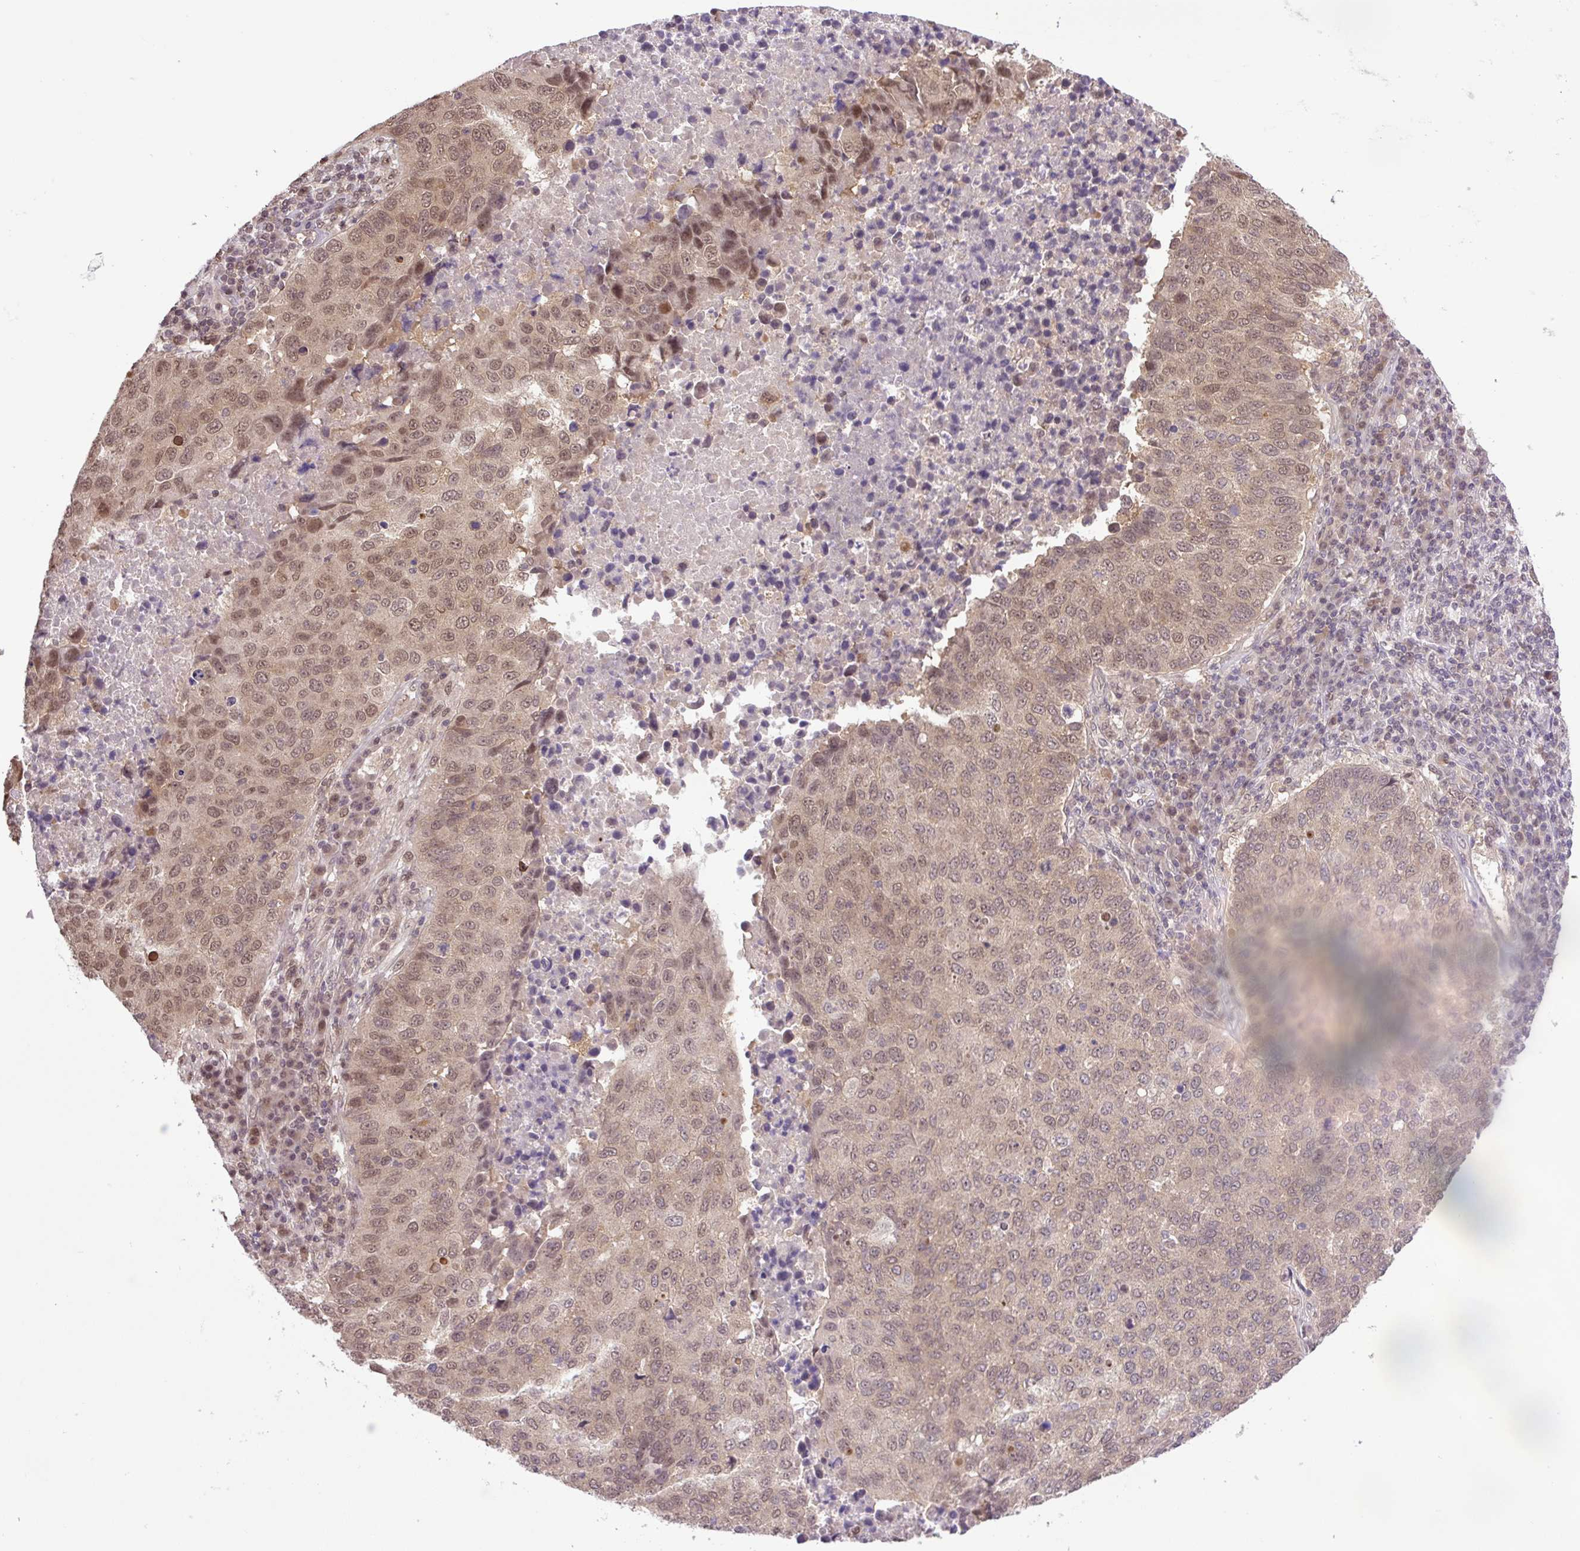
{"staining": {"intensity": "weak", "quantity": ">75%", "location": "cytoplasmic/membranous,nuclear"}, "tissue": "lung cancer", "cell_type": "Tumor cells", "image_type": "cancer", "snomed": [{"axis": "morphology", "description": "Squamous cell carcinoma, NOS"}, {"axis": "topography", "description": "Lung"}], "caption": "A micrograph of squamous cell carcinoma (lung) stained for a protein reveals weak cytoplasmic/membranous and nuclear brown staining in tumor cells.", "gene": "SGTA", "patient": {"sex": "male", "age": 73}}